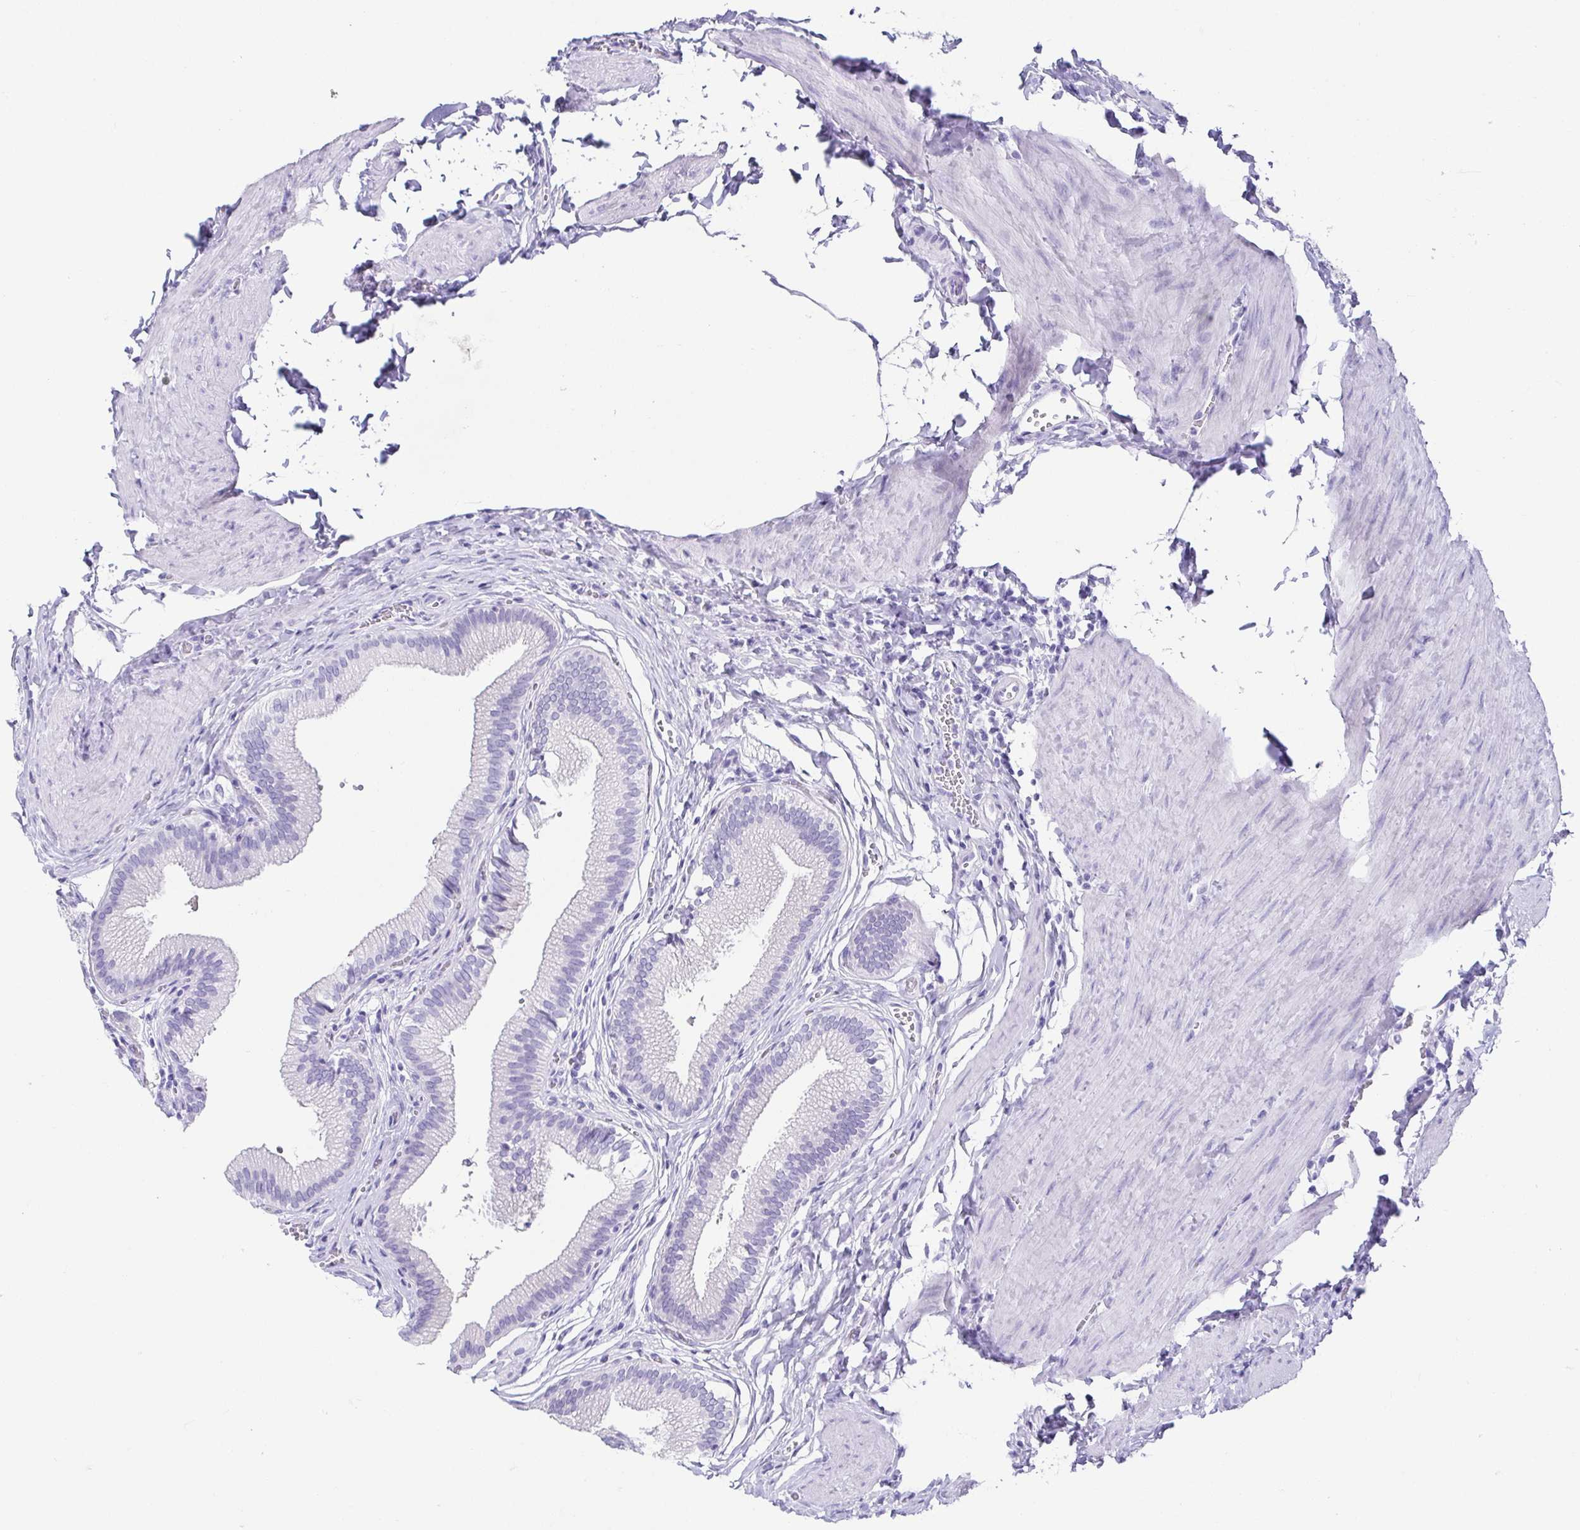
{"staining": {"intensity": "negative", "quantity": "none", "location": "none"}, "tissue": "gallbladder", "cell_type": "Glandular cells", "image_type": "normal", "snomed": [{"axis": "morphology", "description": "Normal tissue, NOS"}, {"axis": "topography", "description": "Gallbladder"}, {"axis": "topography", "description": "Peripheral nerve tissue"}], "caption": "A high-resolution micrograph shows IHC staining of unremarkable gallbladder, which demonstrates no significant expression in glandular cells. (DAB (3,3'-diaminobenzidine) immunohistochemistry with hematoxylin counter stain).", "gene": "CD164L2", "patient": {"sex": "male", "age": 17}}